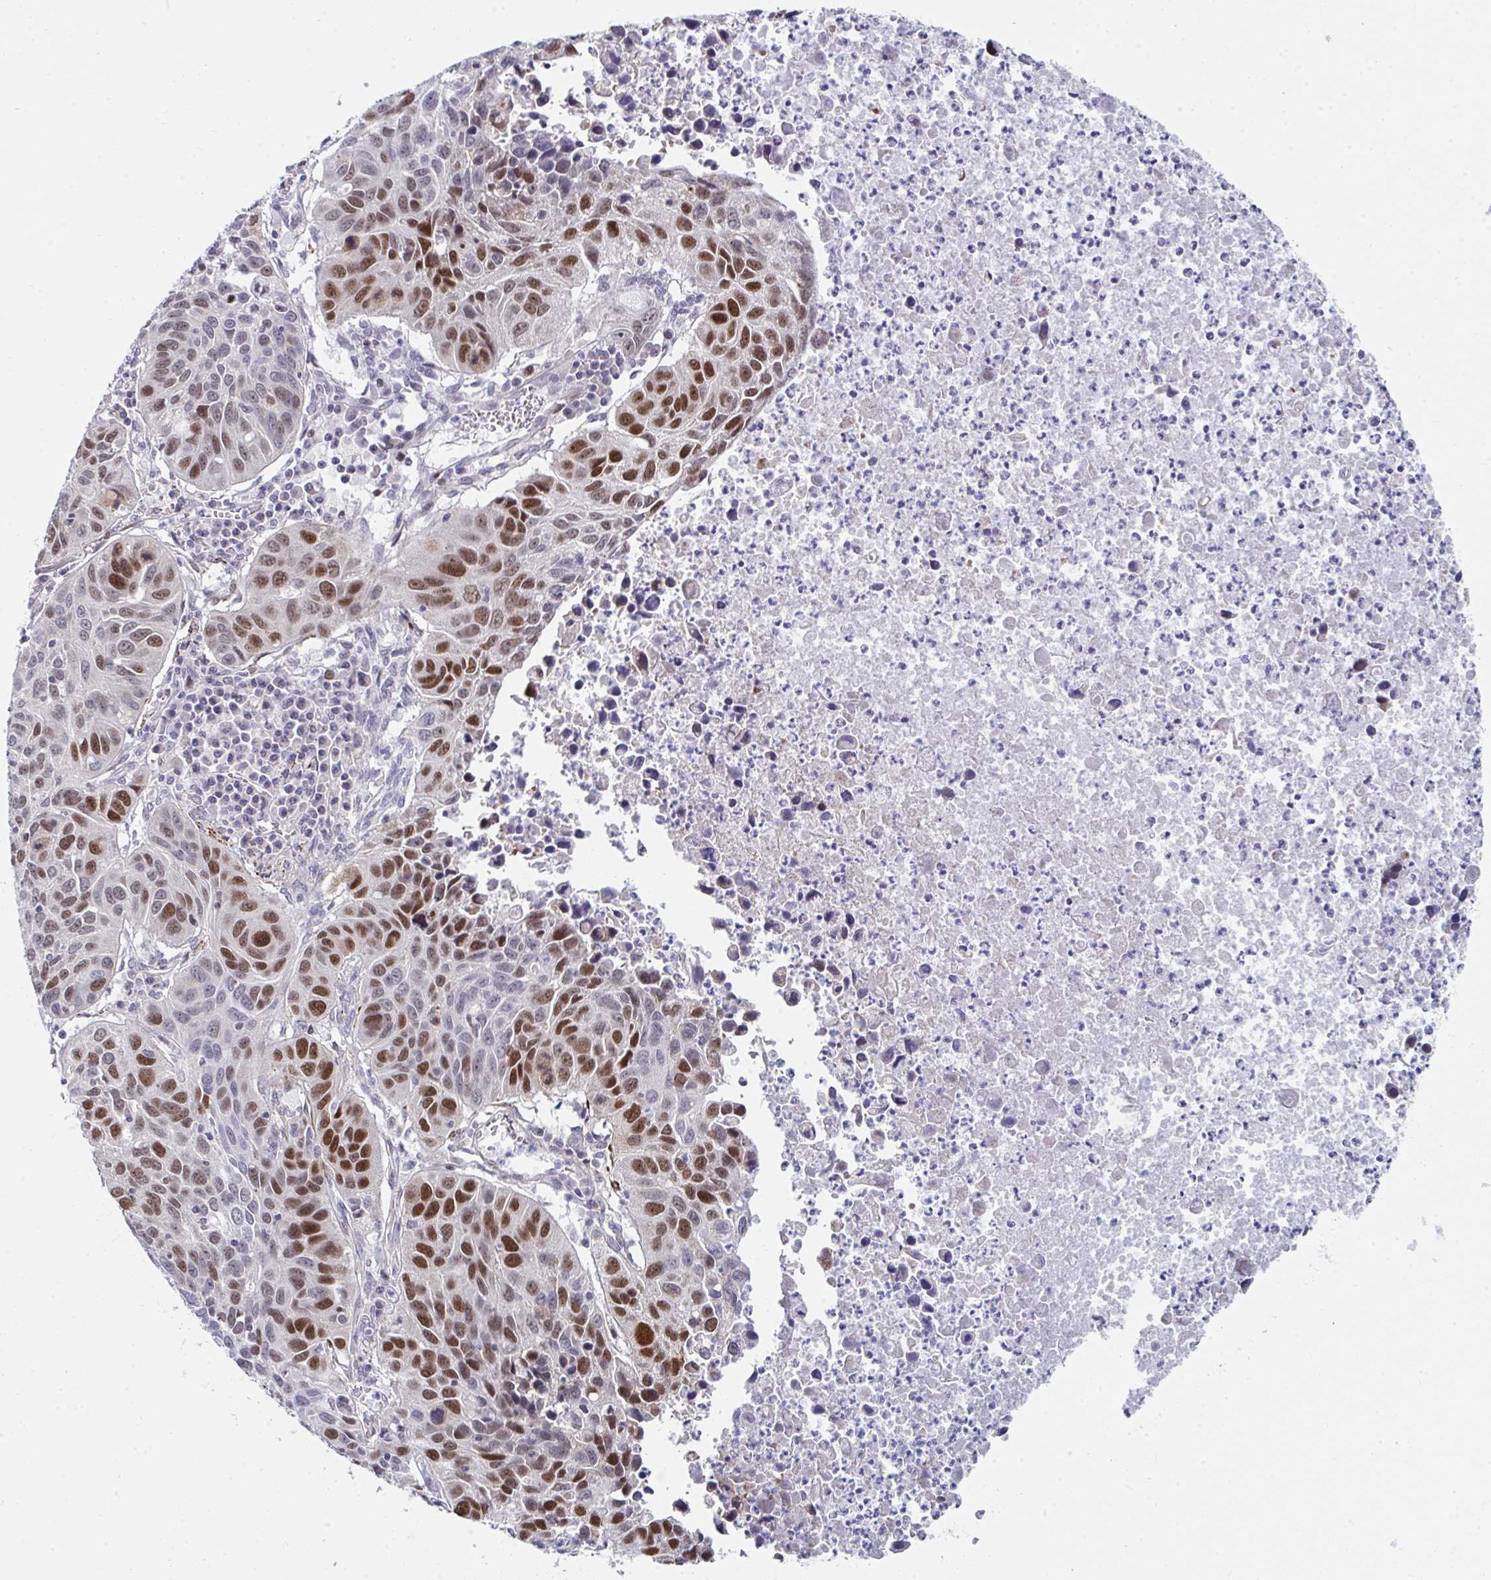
{"staining": {"intensity": "moderate", "quantity": ">75%", "location": "nuclear"}, "tissue": "lung cancer", "cell_type": "Tumor cells", "image_type": "cancer", "snomed": [{"axis": "morphology", "description": "Squamous cell carcinoma, NOS"}, {"axis": "topography", "description": "Lung"}], "caption": "A photomicrograph showing moderate nuclear expression in approximately >75% of tumor cells in squamous cell carcinoma (lung), as visualized by brown immunohistochemical staining.", "gene": "GINS2", "patient": {"sex": "female", "age": 61}}